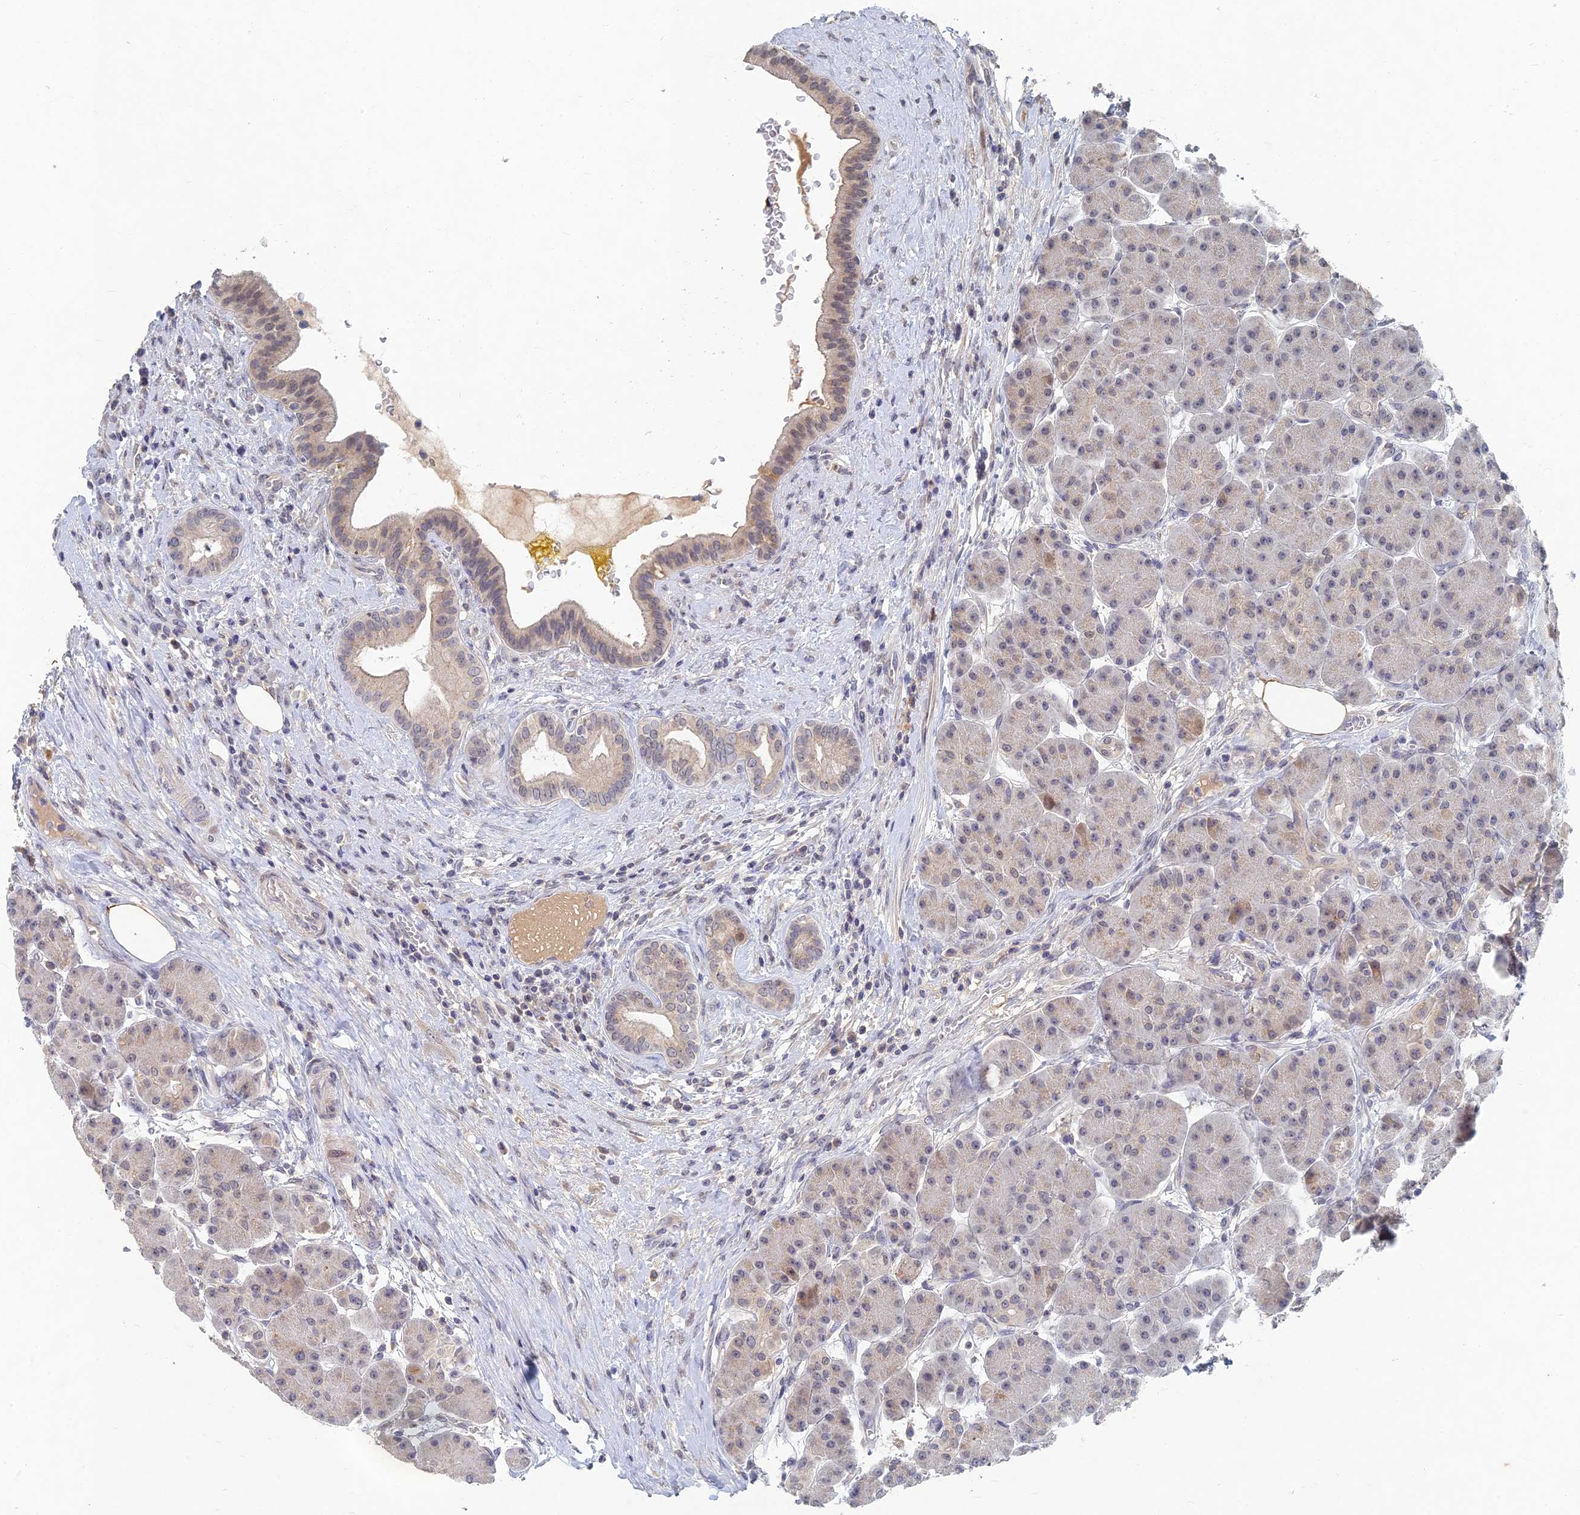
{"staining": {"intensity": "weak", "quantity": "25%-75%", "location": "cytoplasmic/membranous,nuclear"}, "tissue": "pancreas", "cell_type": "Exocrine glandular cells", "image_type": "normal", "snomed": [{"axis": "morphology", "description": "Normal tissue, NOS"}, {"axis": "topography", "description": "Pancreas"}], "caption": "Protein staining shows weak cytoplasmic/membranous,nuclear staining in approximately 25%-75% of exocrine glandular cells in normal pancreas.", "gene": "GNA15", "patient": {"sex": "male", "age": 63}}